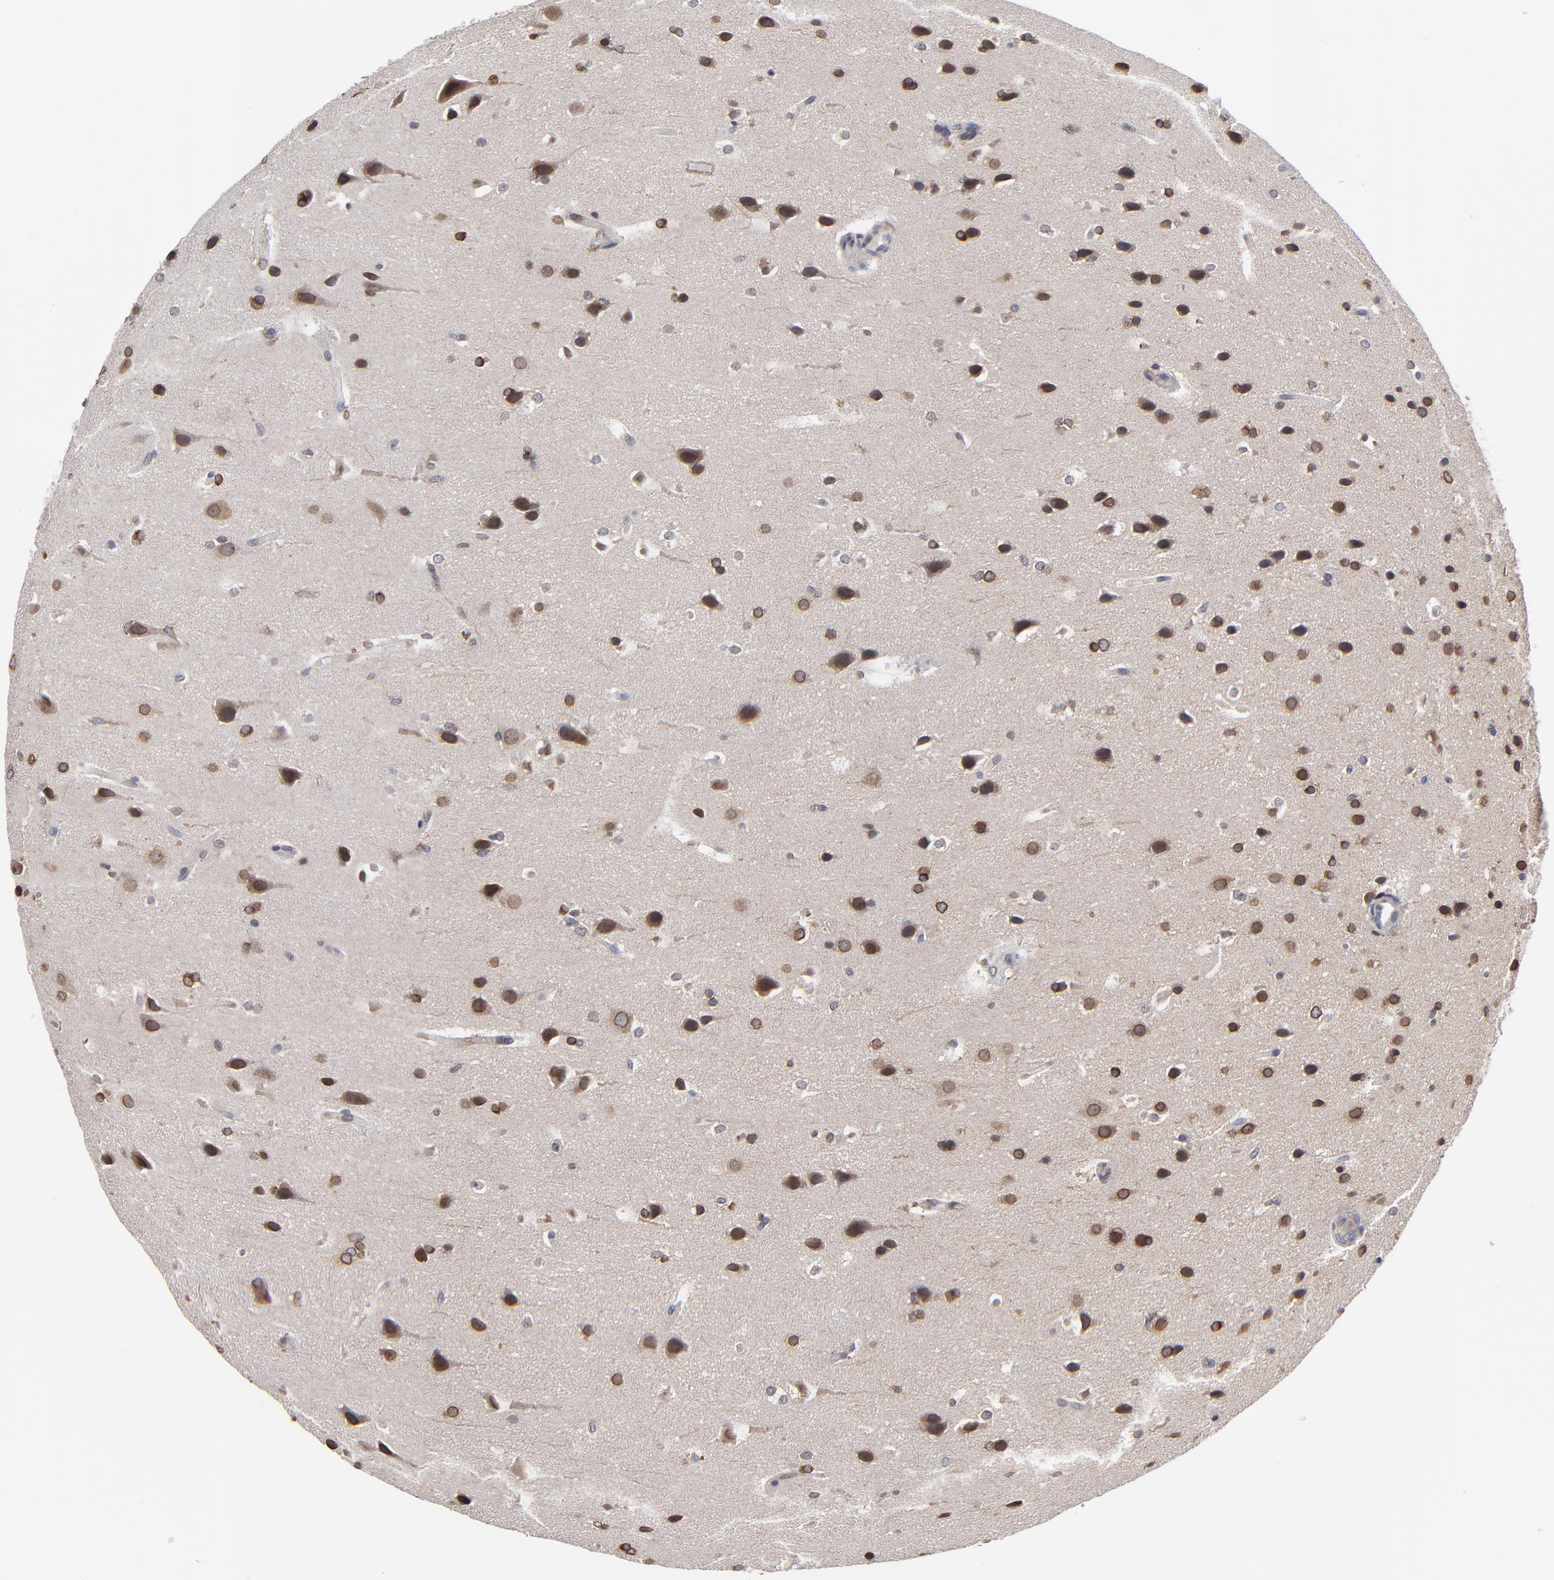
{"staining": {"intensity": "strong", "quantity": ">75%", "location": "cytoplasmic/membranous"}, "tissue": "glioma", "cell_type": "Tumor cells", "image_type": "cancer", "snomed": [{"axis": "morphology", "description": "Glioma, malignant, Low grade"}, {"axis": "topography", "description": "Cerebral cortex"}], "caption": "A brown stain shows strong cytoplasmic/membranous positivity of a protein in human low-grade glioma (malignant) tumor cells. Immunohistochemistry stains the protein in brown and the nuclei are stained blue.", "gene": "CEP97", "patient": {"sex": "female", "age": 47}}